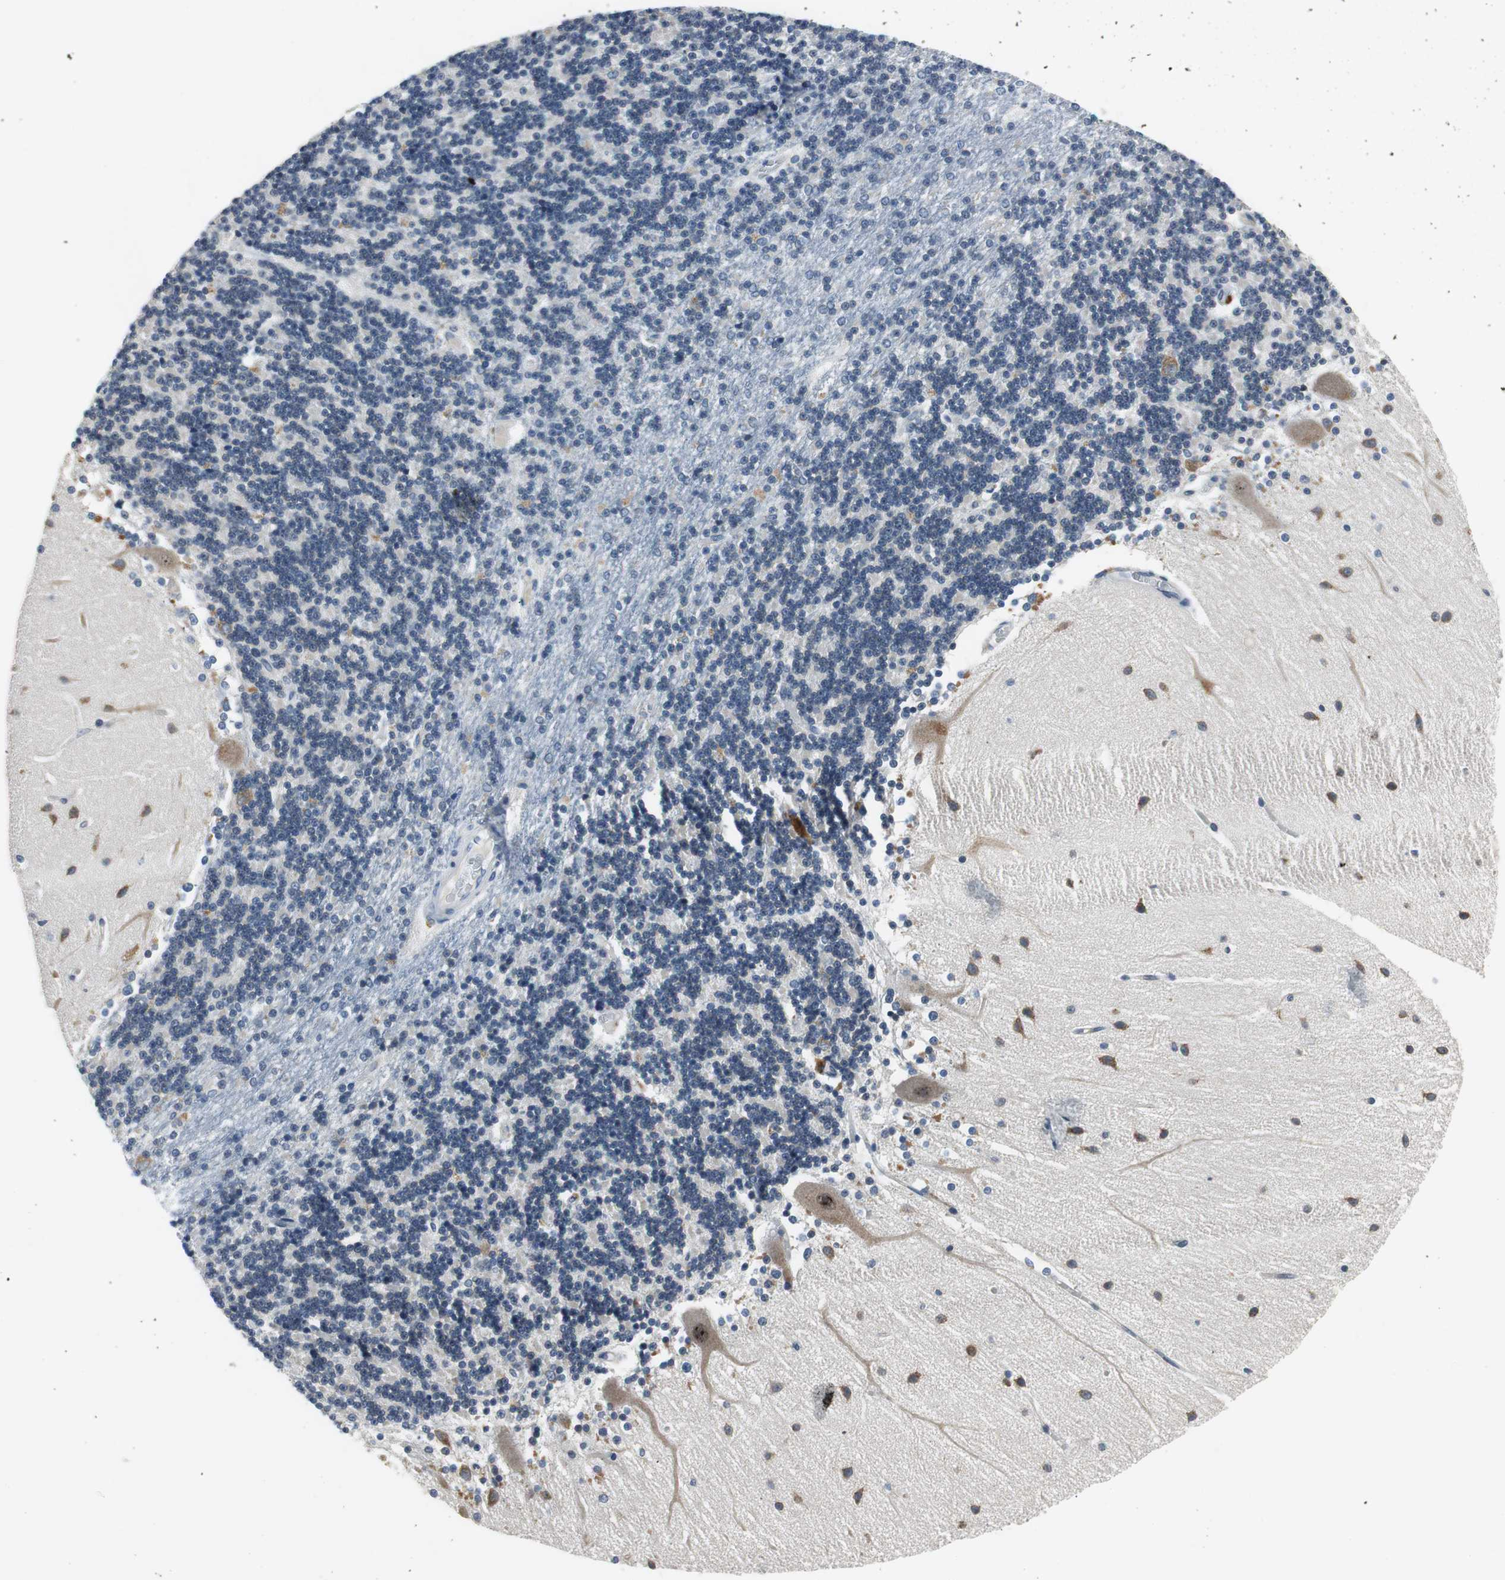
{"staining": {"intensity": "negative", "quantity": "none", "location": "none"}, "tissue": "cerebellum", "cell_type": "Cells in granular layer", "image_type": "normal", "snomed": [{"axis": "morphology", "description": "Normal tissue, NOS"}, {"axis": "topography", "description": "Cerebellum"}], "caption": "This is an immunohistochemistry (IHC) micrograph of benign cerebellum. There is no staining in cells in granular layer.", "gene": "PLAA", "patient": {"sex": "female", "age": 54}}